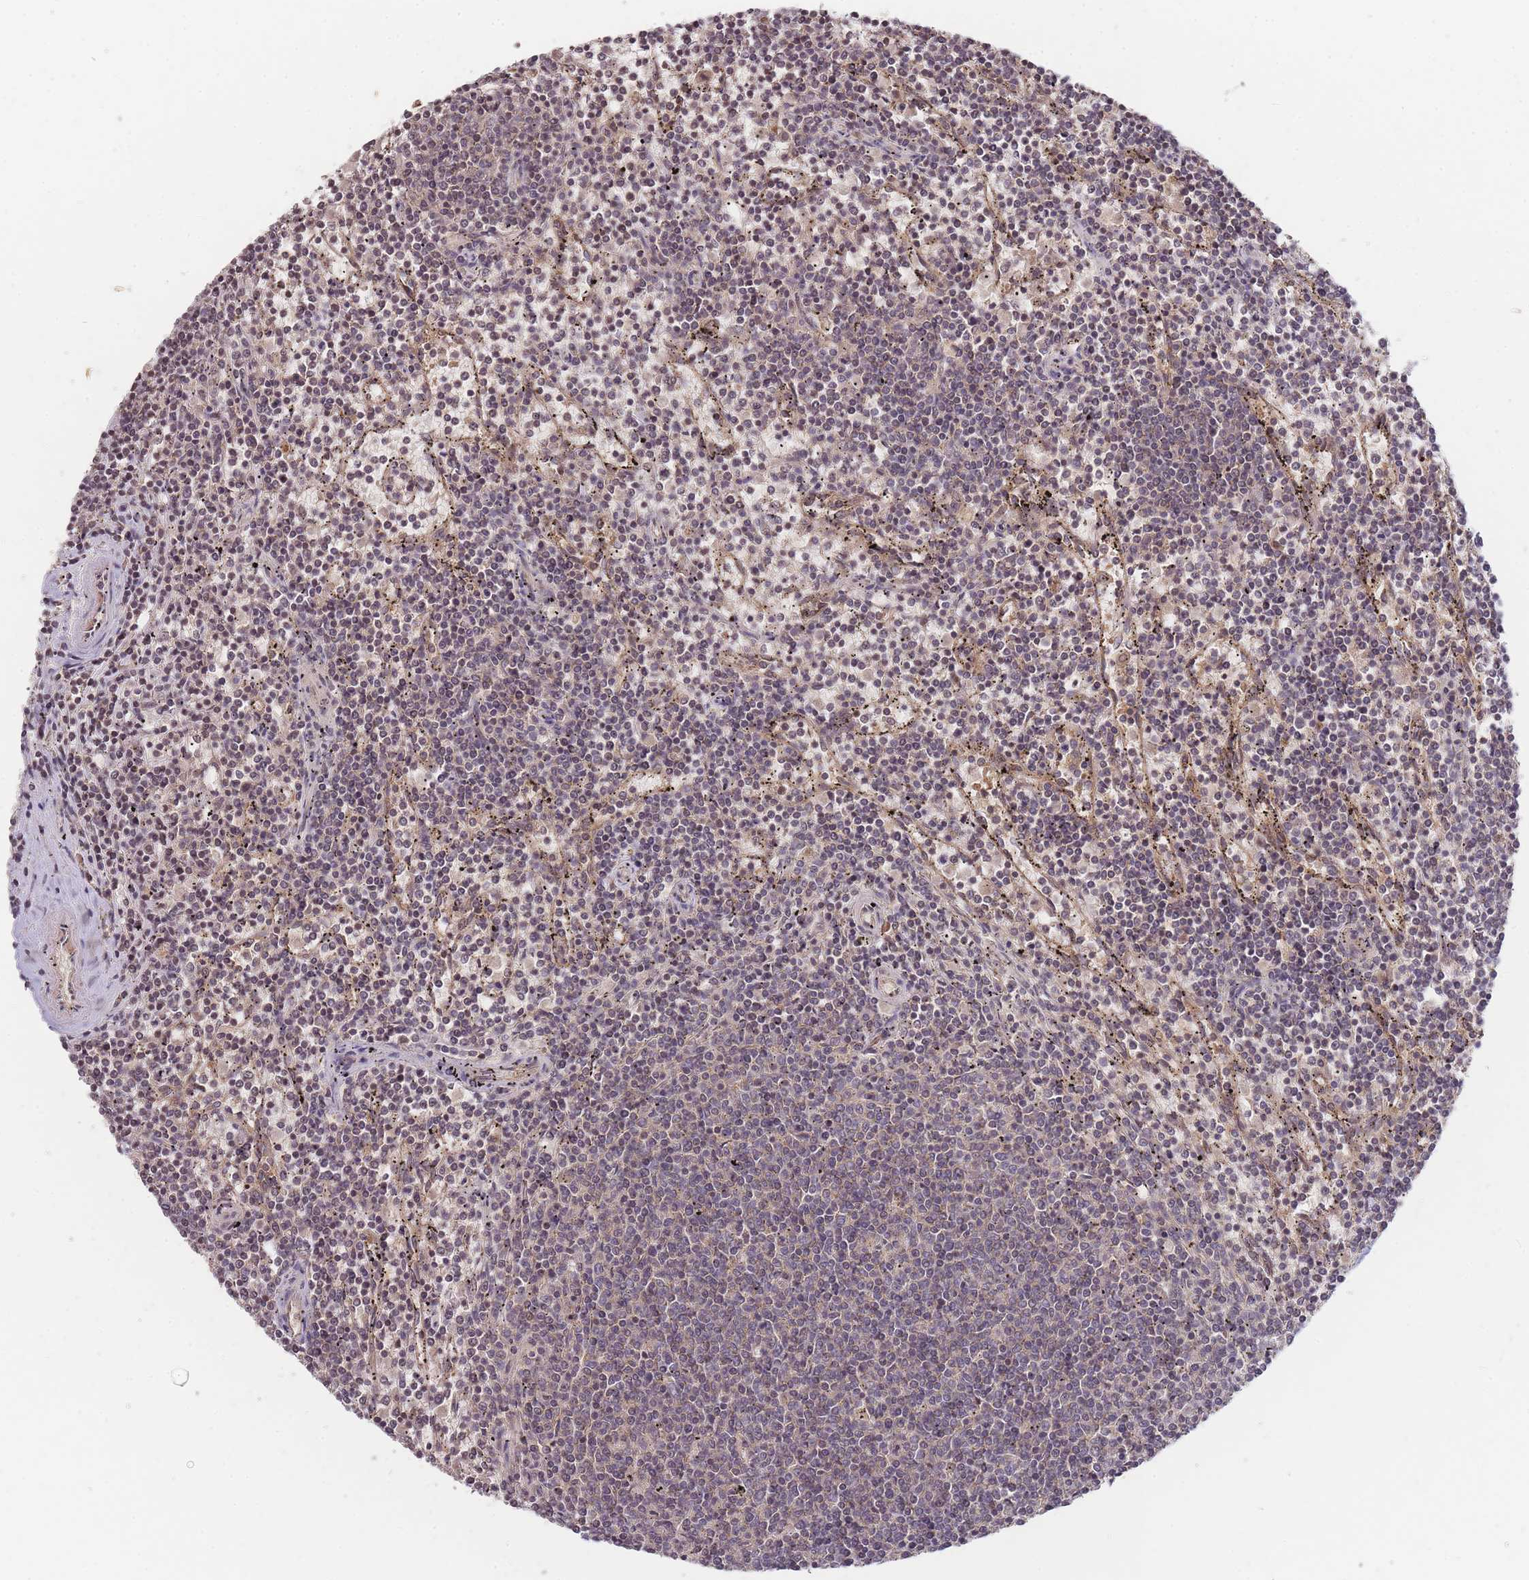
{"staining": {"intensity": "negative", "quantity": "none", "location": "none"}, "tissue": "lymphoma", "cell_type": "Tumor cells", "image_type": "cancer", "snomed": [{"axis": "morphology", "description": "Malignant lymphoma, non-Hodgkin's type, Low grade"}, {"axis": "topography", "description": "Spleen"}], "caption": "Protein analysis of lymphoma shows no significant staining in tumor cells.", "gene": "RALGDS", "patient": {"sex": "female", "age": 50}}